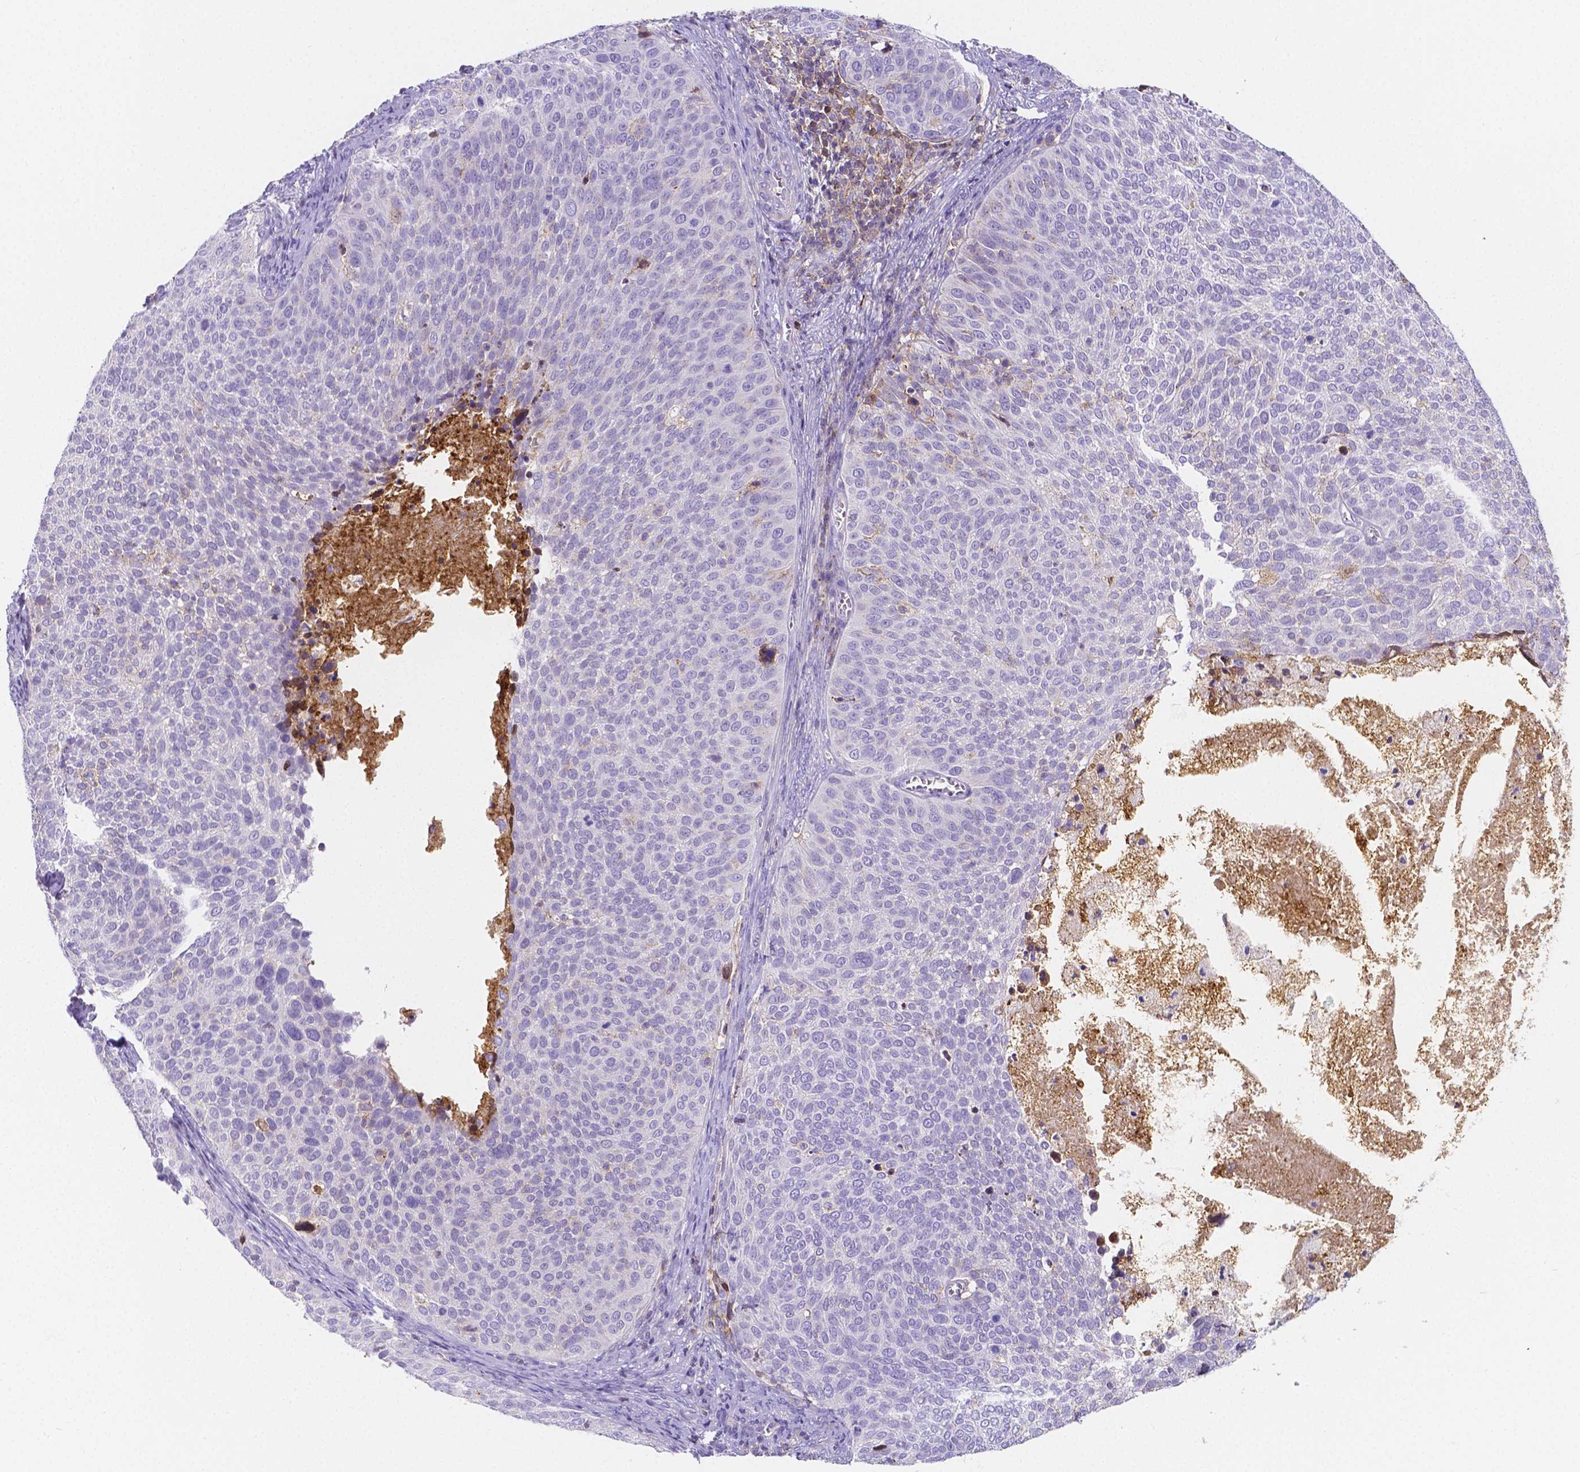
{"staining": {"intensity": "negative", "quantity": "none", "location": "none"}, "tissue": "cervical cancer", "cell_type": "Tumor cells", "image_type": "cancer", "snomed": [{"axis": "morphology", "description": "Squamous cell carcinoma, NOS"}, {"axis": "topography", "description": "Cervix"}], "caption": "A high-resolution micrograph shows immunohistochemistry (IHC) staining of cervical squamous cell carcinoma, which exhibits no significant expression in tumor cells.", "gene": "GABRD", "patient": {"sex": "female", "age": 39}}